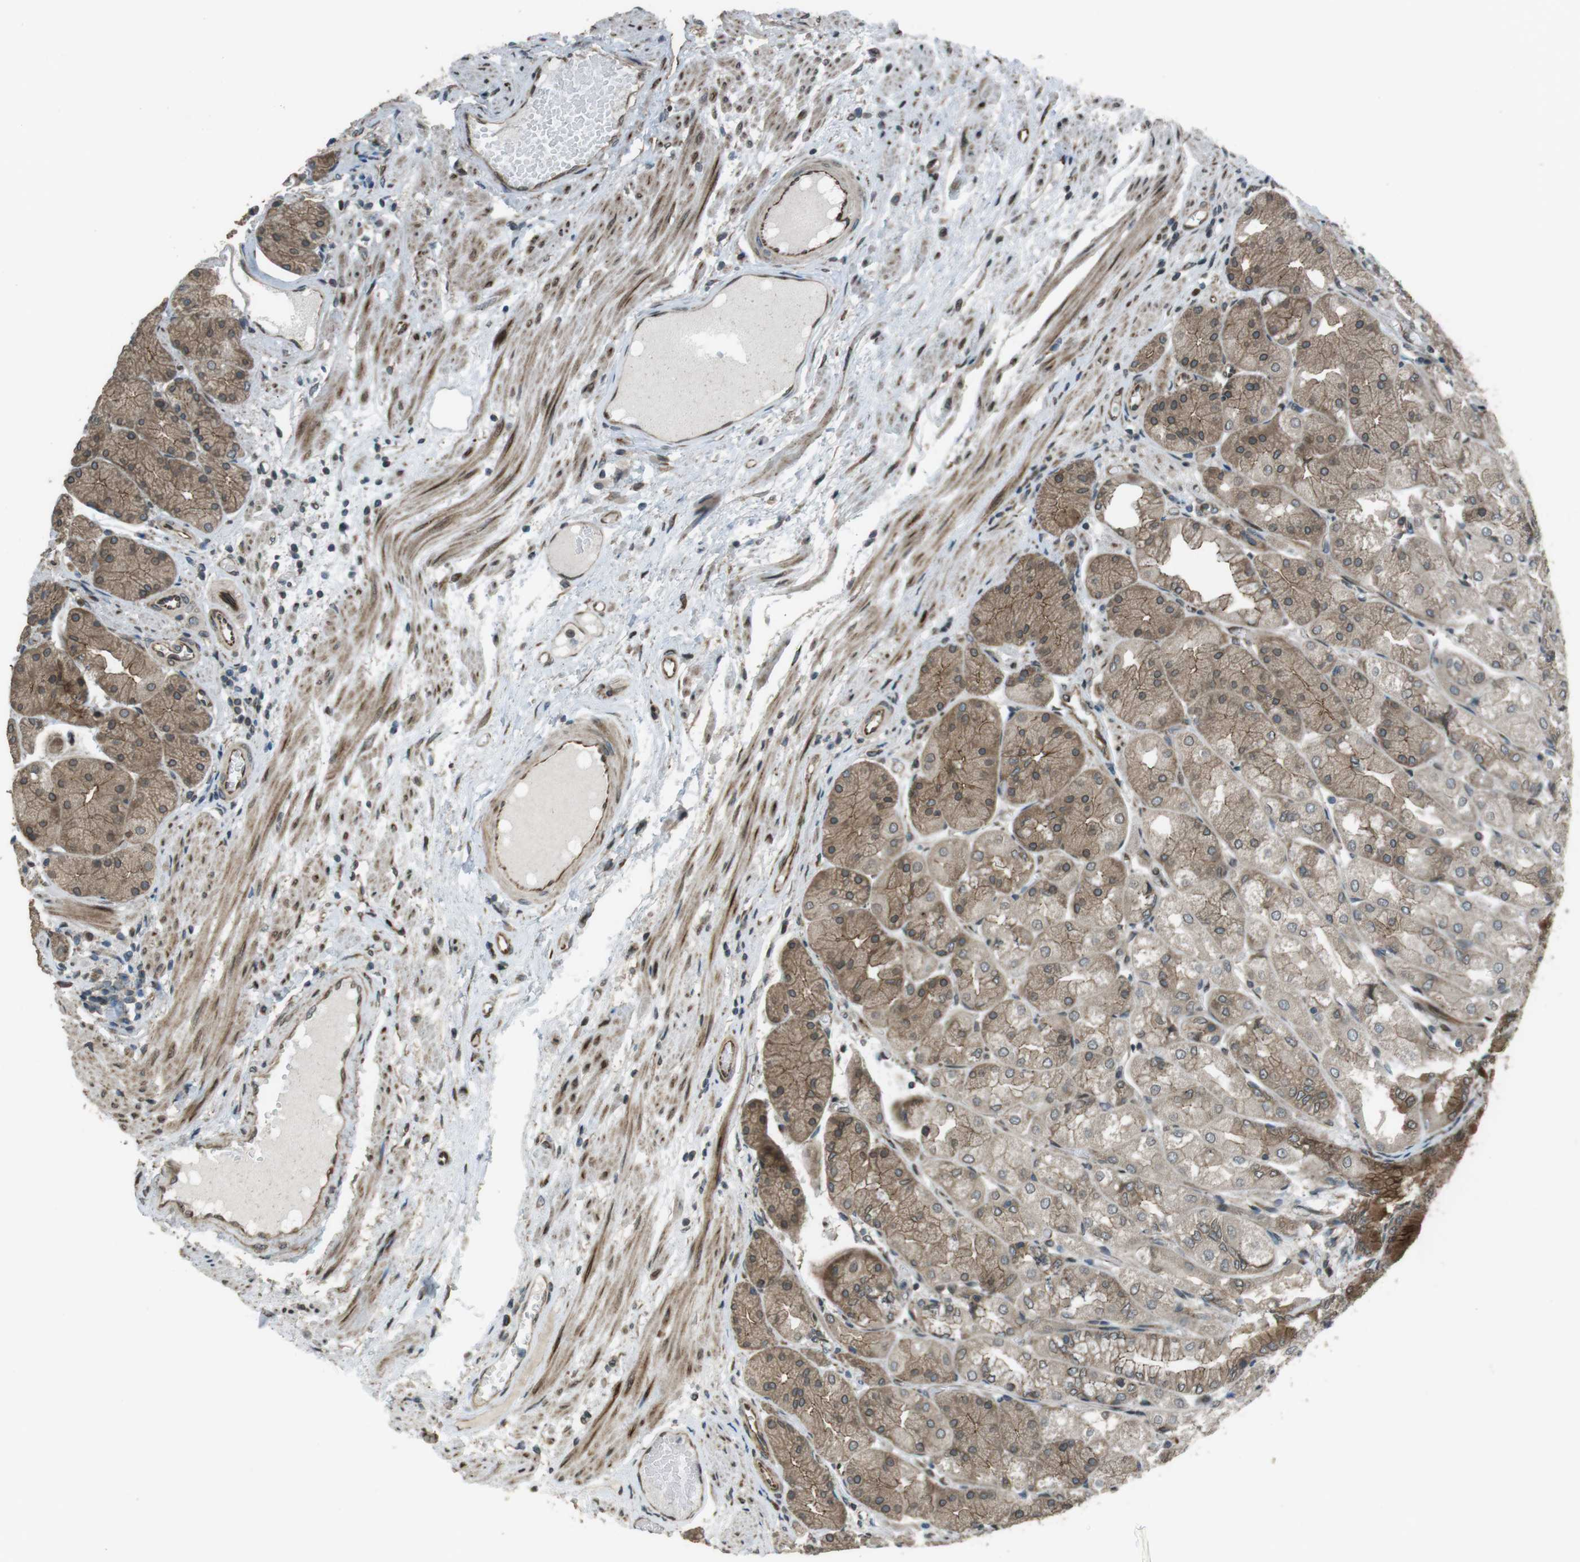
{"staining": {"intensity": "moderate", "quantity": ">75%", "location": "cytoplasmic/membranous"}, "tissue": "stomach", "cell_type": "Glandular cells", "image_type": "normal", "snomed": [{"axis": "morphology", "description": "Normal tissue, NOS"}, {"axis": "topography", "description": "Stomach, upper"}], "caption": "Immunohistochemistry (IHC) (DAB) staining of normal human stomach shows moderate cytoplasmic/membranous protein positivity in about >75% of glandular cells. (DAB = brown stain, brightfield microscopy at high magnification).", "gene": "ZNF330", "patient": {"sex": "male", "age": 72}}